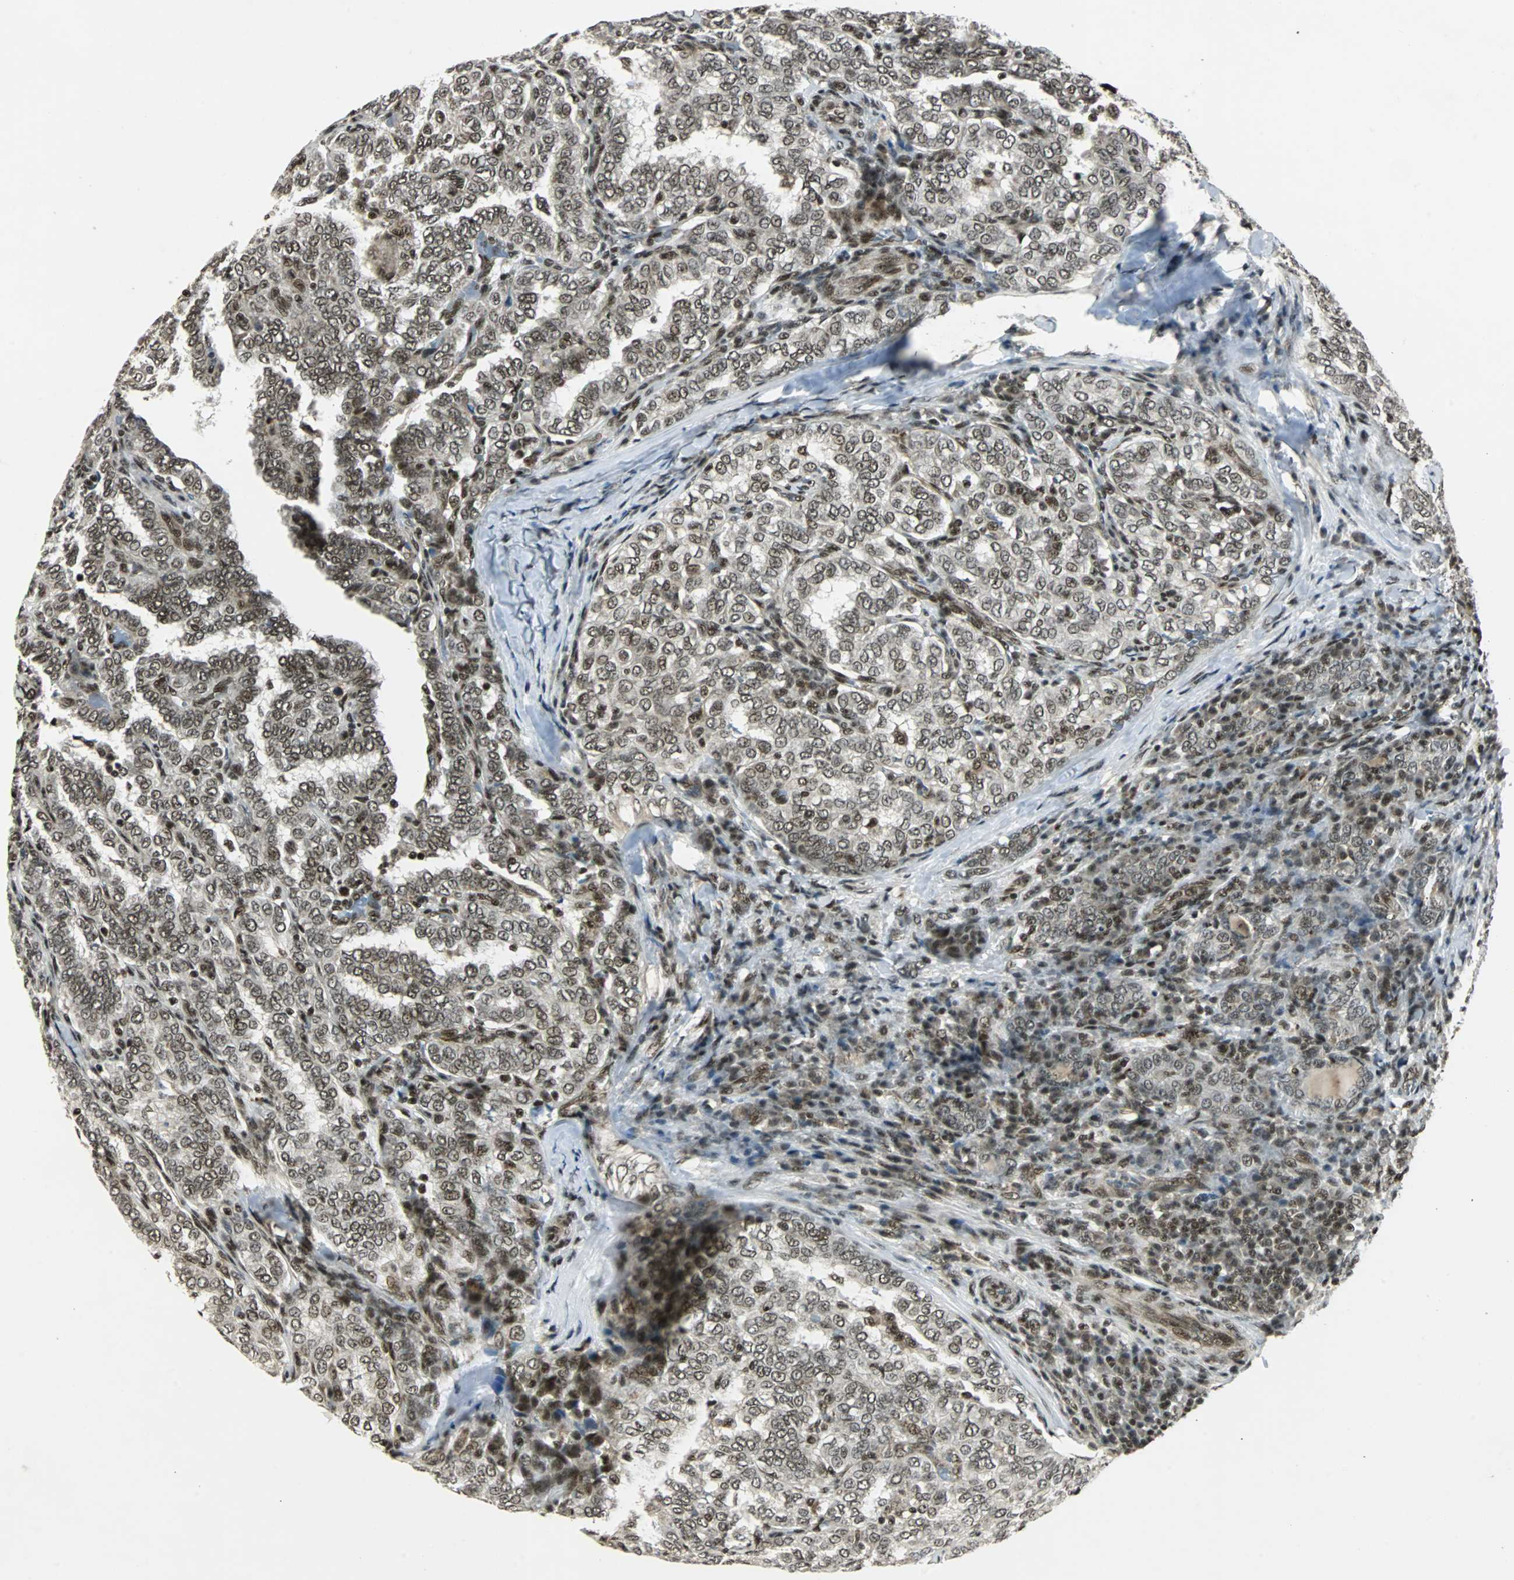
{"staining": {"intensity": "moderate", "quantity": ">75%", "location": "nuclear"}, "tissue": "thyroid cancer", "cell_type": "Tumor cells", "image_type": "cancer", "snomed": [{"axis": "morphology", "description": "Papillary adenocarcinoma, NOS"}, {"axis": "topography", "description": "Thyroid gland"}], "caption": "A brown stain labels moderate nuclear staining of a protein in human thyroid papillary adenocarcinoma tumor cells.", "gene": "TAF5", "patient": {"sex": "female", "age": 30}}